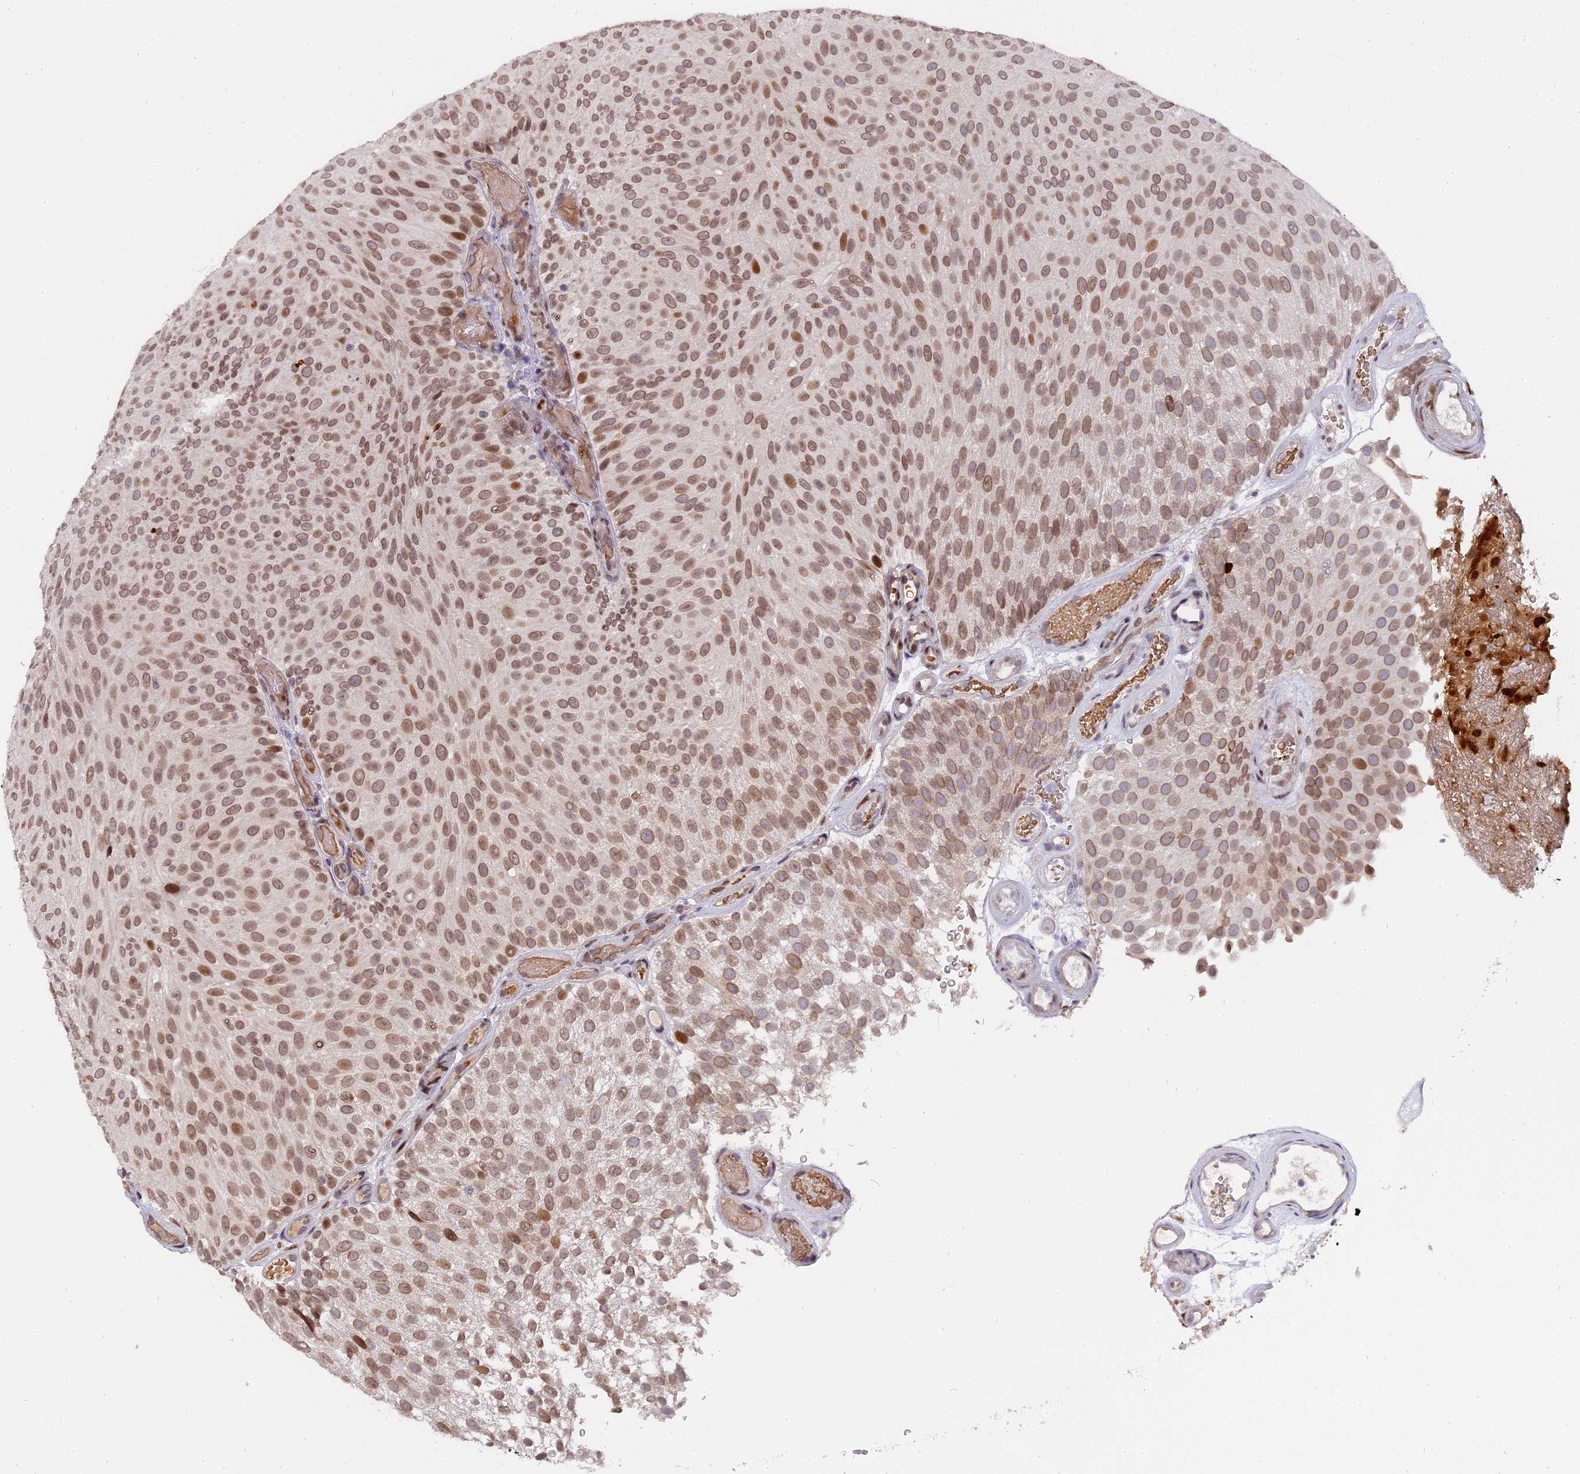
{"staining": {"intensity": "moderate", "quantity": ">75%", "location": "nuclear"}, "tissue": "urothelial cancer", "cell_type": "Tumor cells", "image_type": "cancer", "snomed": [{"axis": "morphology", "description": "Urothelial carcinoma, Low grade"}, {"axis": "topography", "description": "Urinary bladder"}], "caption": "The image displays immunohistochemical staining of urothelial cancer. There is moderate nuclear staining is present in about >75% of tumor cells.", "gene": "PYGO1", "patient": {"sex": "male", "age": 78}}